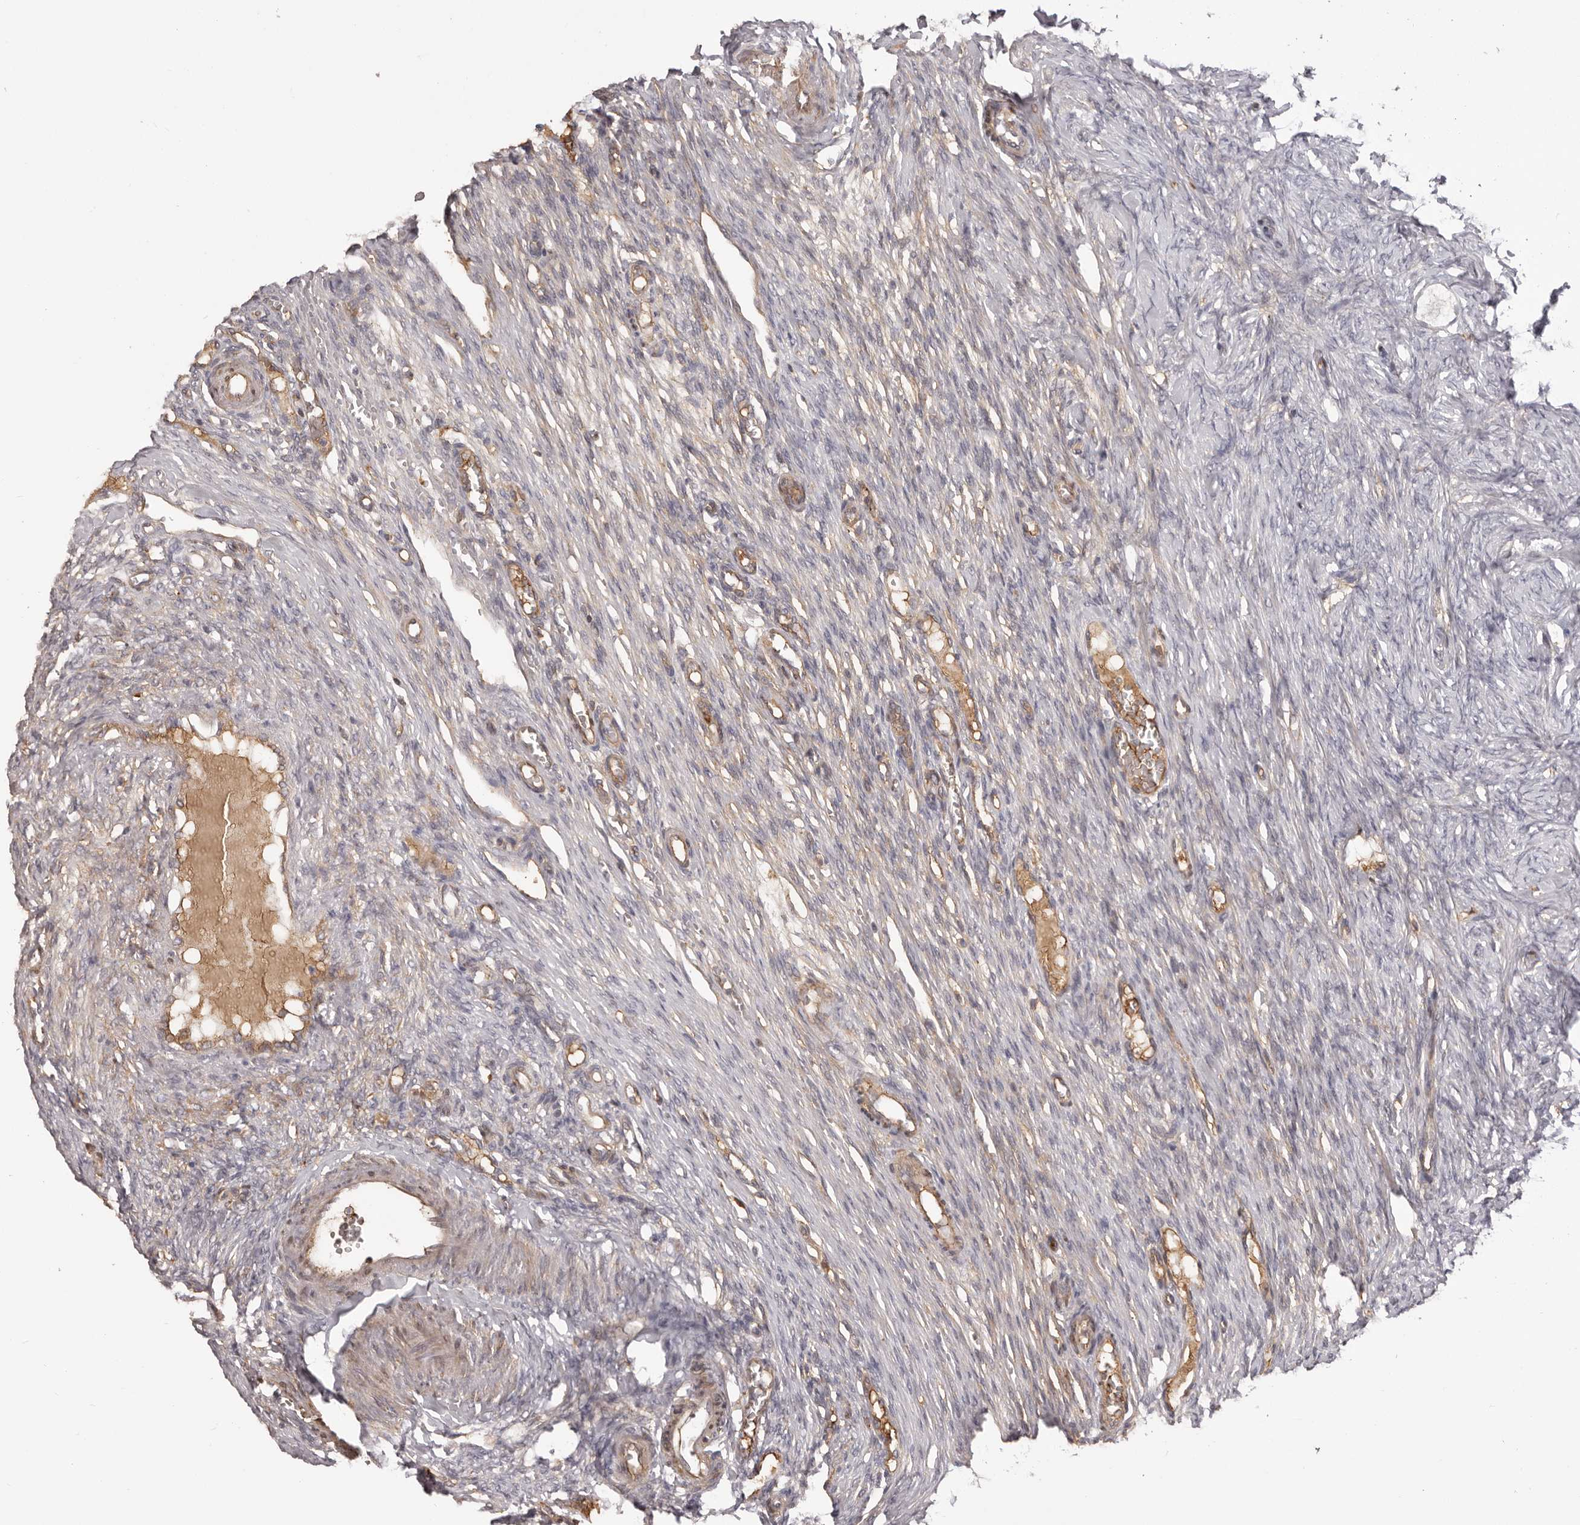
{"staining": {"intensity": "negative", "quantity": "none", "location": "none"}, "tissue": "ovary", "cell_type": "Ovarian stroma cells", "image_type": "normal", "snomed": [{"axis": "morphology", "description": "Adenocarcinoma, NOS"}, {"axis": "topography", "description": "Endometrium"}], "caption": "Unremarkable ovary was stained to show a protein in brown. There is no significant staining in ovarian stroma cells. Brightfield microscopy of immunohistochemistry (IHC) stained with DAB (brown) and hematoxylin (blue), captured at high magnification.", "gene": "OTUD3", "patient": {"sex": "female", "age": 32}}